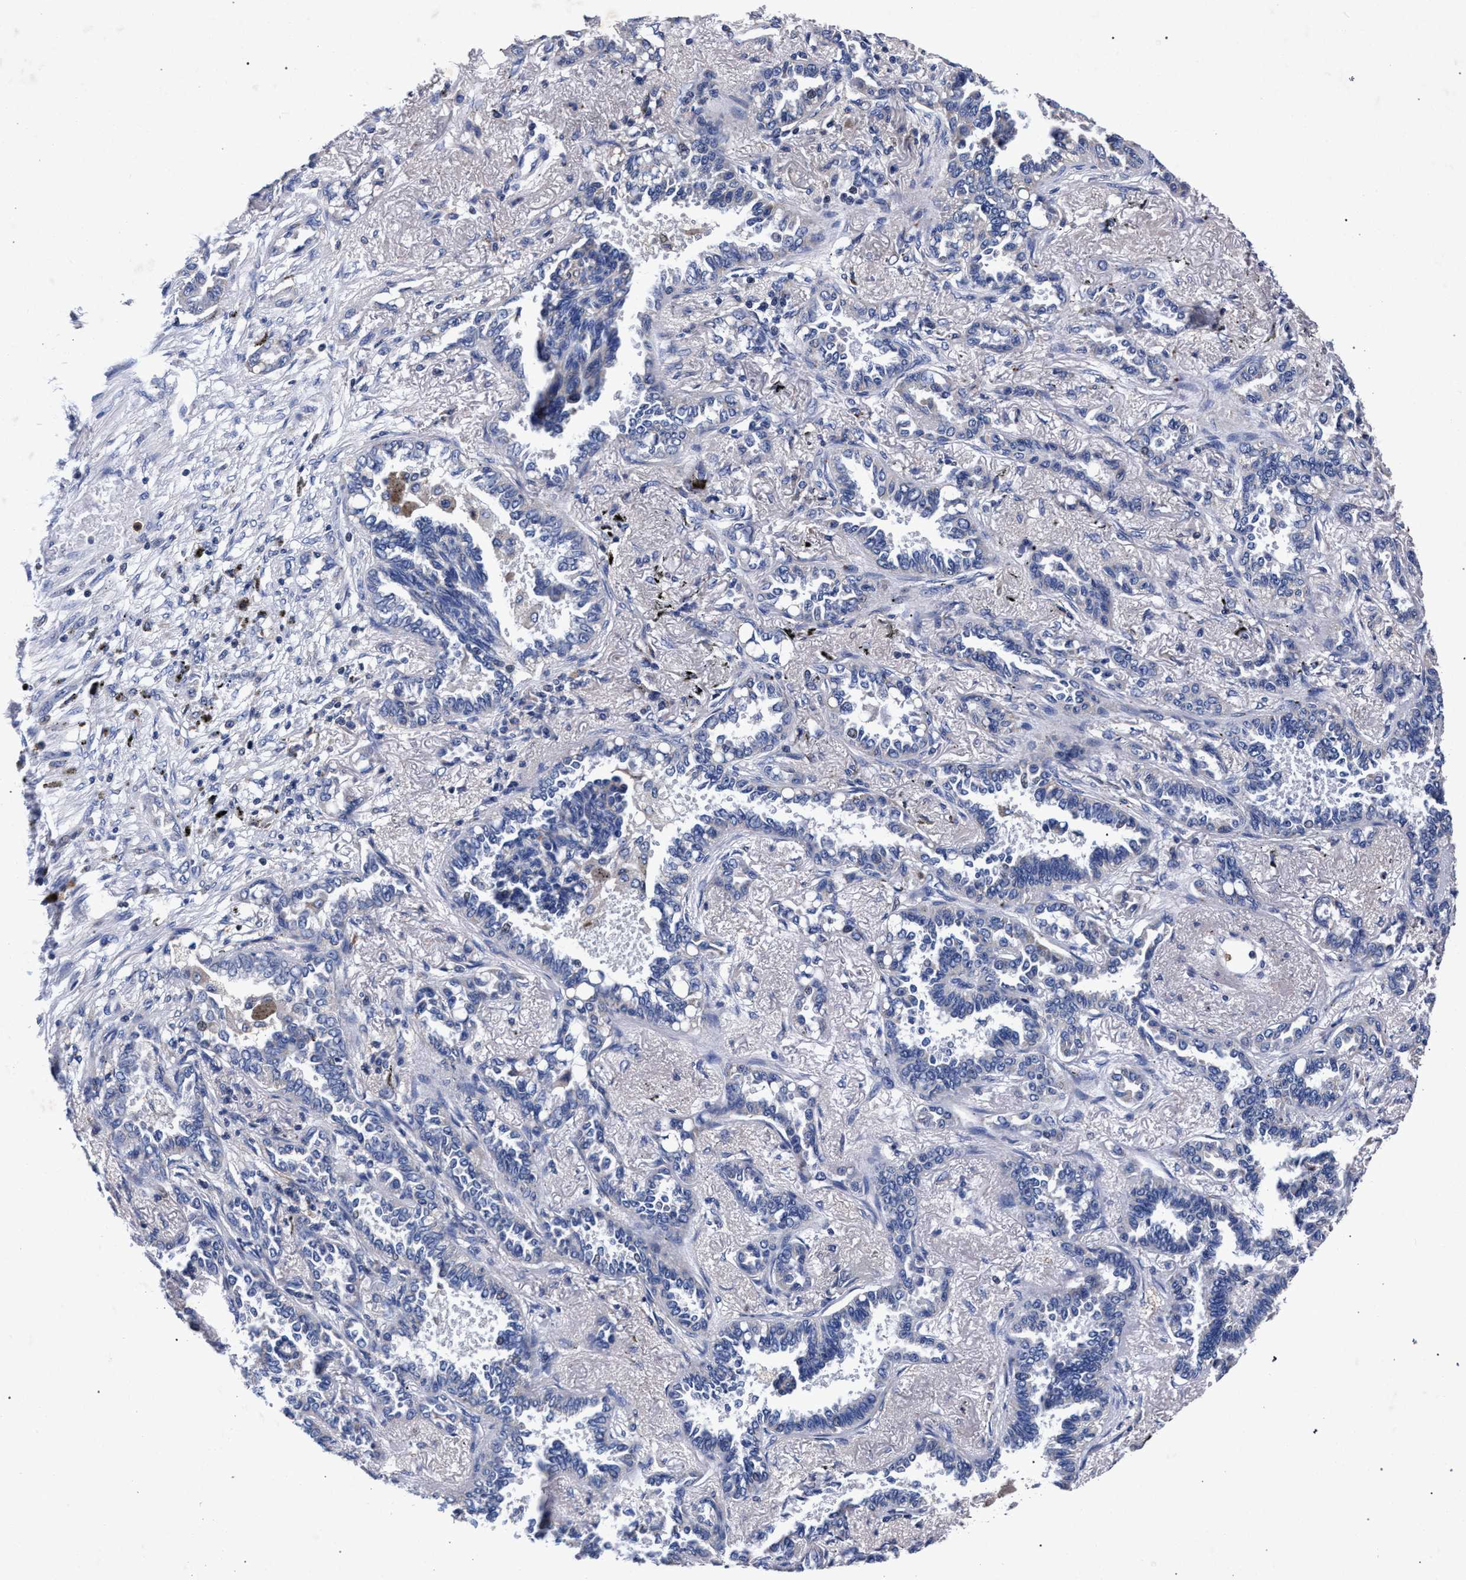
{"staining": {"intensity": "negative", "quantity": "none", "location": "none"}, "tissue": "lung cancer", "cell_type": "Tumor cells", "image_type": "cancer", "snomed": [{"axis": "morphology", "description": "Adenocarcinoma, NOS"}, {"axis": "topography", "description": "Lung"}], "caption": "A micrograph of lung cancer (adenocarcinoma) stained for a protein displays no brown staining in tumor cells. Brightfield microscopy of immunohistochemistry (IHC) stained with DAB (brown) and hematoxylin (blue), captured at high magnification.", "gene": "HSD17B14", "patient": {"sex": "male", "age": 59}}